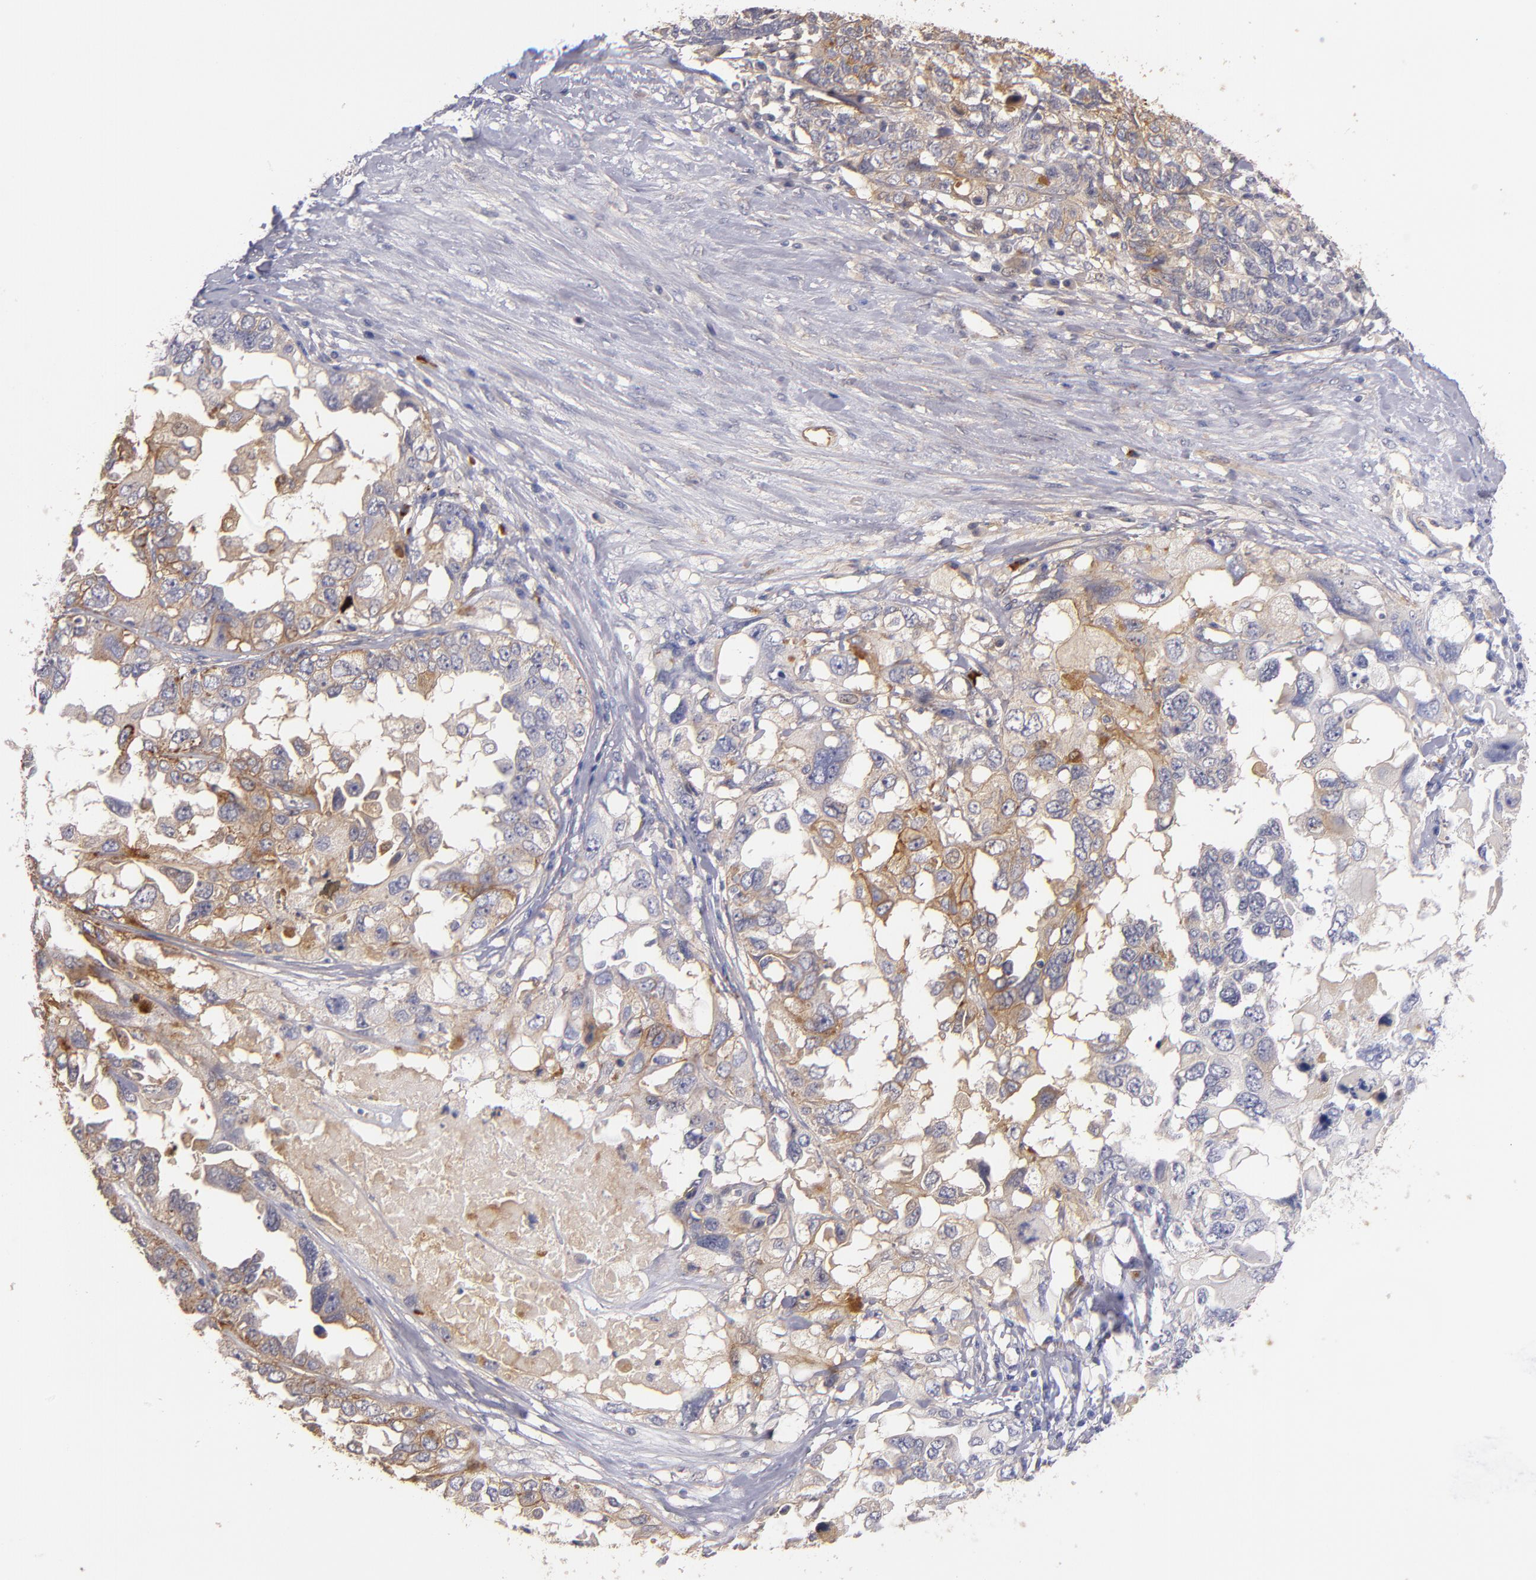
{"staining": {"intensity": "strong", "quantity": "25%-75%", "location": "cytoplasmic/membranous"}, "tissue": "ovarian cancer", "cell_type": "Tumor cells", "image_type": "cancer", "snomed": [{"axis": "morphology", "description": "Cystadenocarcinoma, serous, NOS"}, {"axis": "topography", "description": "Ovary"}], "caption": "Ovarian serous cystadenocarcinoma was stained to show a protein in brown. There is high levels of strong cytoplasmic/membranous expression in approximately 25%-75% of tumor cells.", "gene": "PLSCR4", "patient": {"sex": "female", "age": 82}}